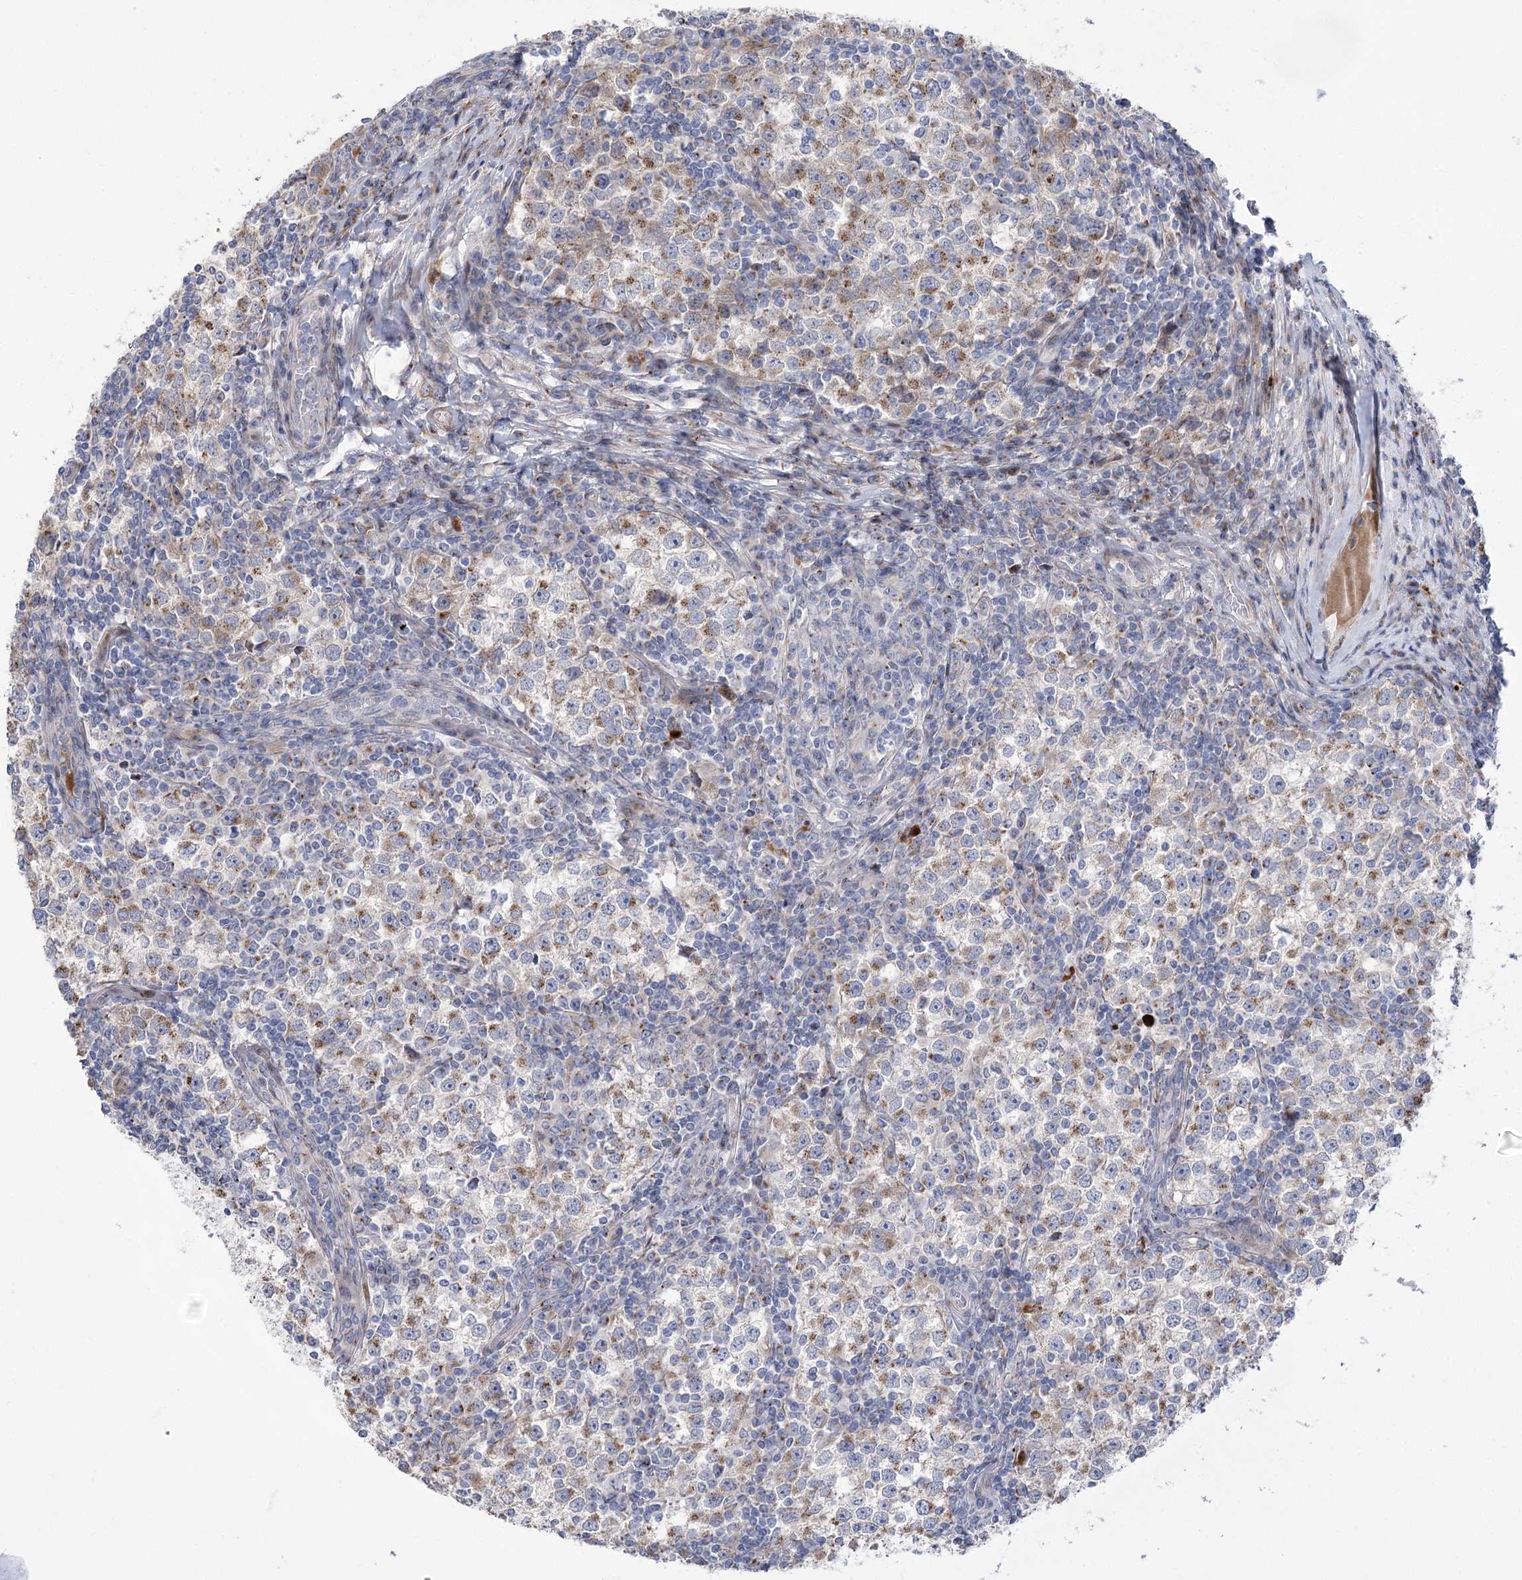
{"staining": {"intensity": "moderate", "quantity": "25%-75%", "location": "cytoplasmic/membranous"}, "tissue": "testis cancer", "cell_type": "Tumor cells", "image_type": "cancer", "snomed": [{"axis": "morphology", "description": "Seminoma, NOS"}, {"axis": "topography", "description": "Testis"}], "caption": "This photomicrograph shows immunohistochemistry (IHC) staining of human testis seminoma, with medium moderate cytoplasmic/membranous positivity in about 25%-75% of tumor cells.", "gene": "NME7", "patient": {"sex": "male", "age": 65}}